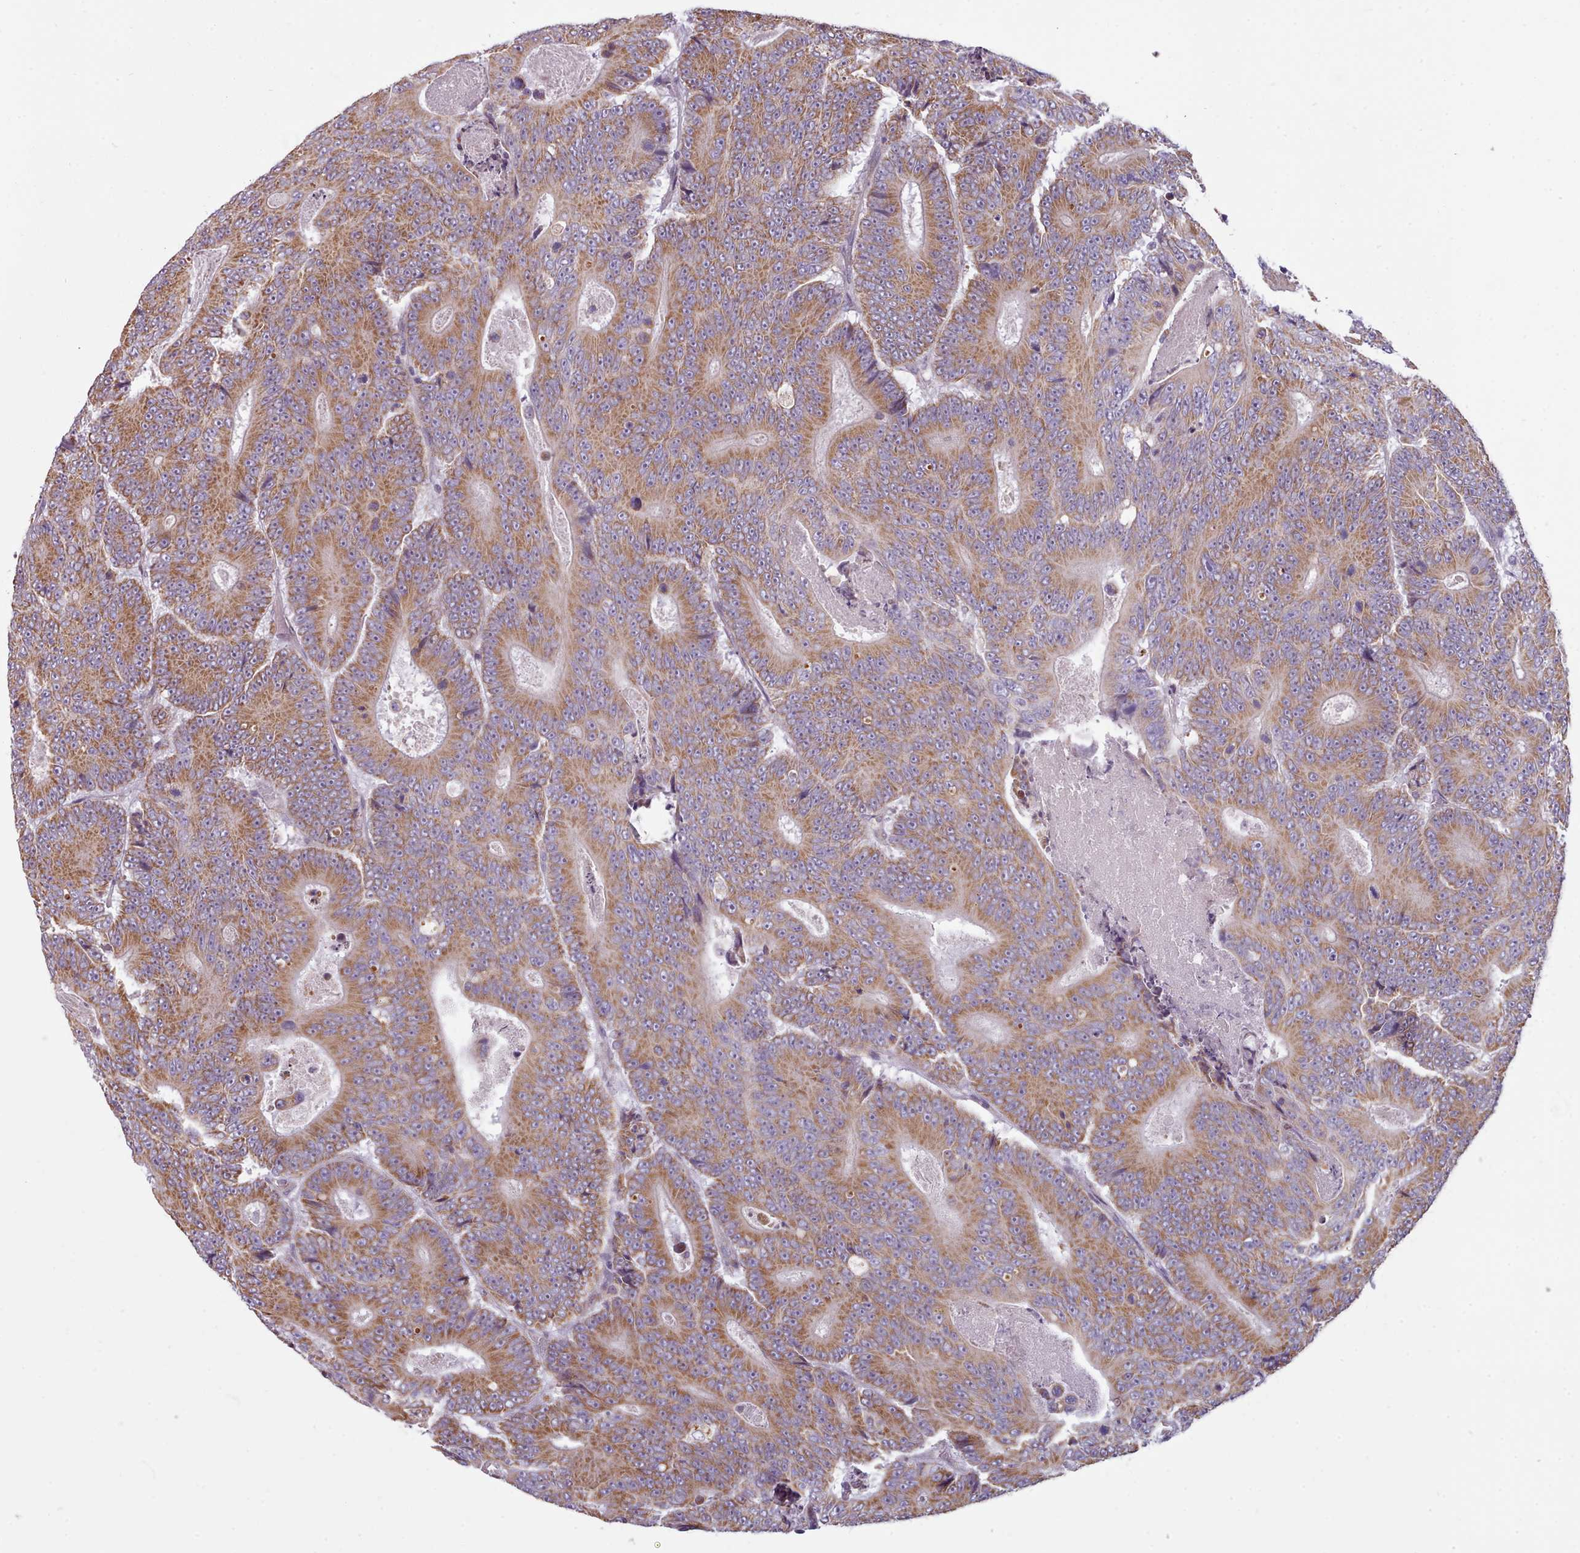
{"staining": {"intensity": "moderate", "quantity": ">75%", "location": "cytoplasmic/membranous"}, "tissue": "colorectal cancer", "cell_type": "Tumor cells", "image_type": "cancer", "snomed": [{"axis": "morphology", "description": "Adenocarcinoma, NOS"}, {"axis": "topography", "description": "Colon"}], "caption": "About >75% of tumor cells in human colorectal cancer reveal moderate cytoplasmic/membranous protein staining as visualized by brown immunohistochemical staining.", "gene": "SLC52A3", "patient": {"sex": "male", "age": 83}}